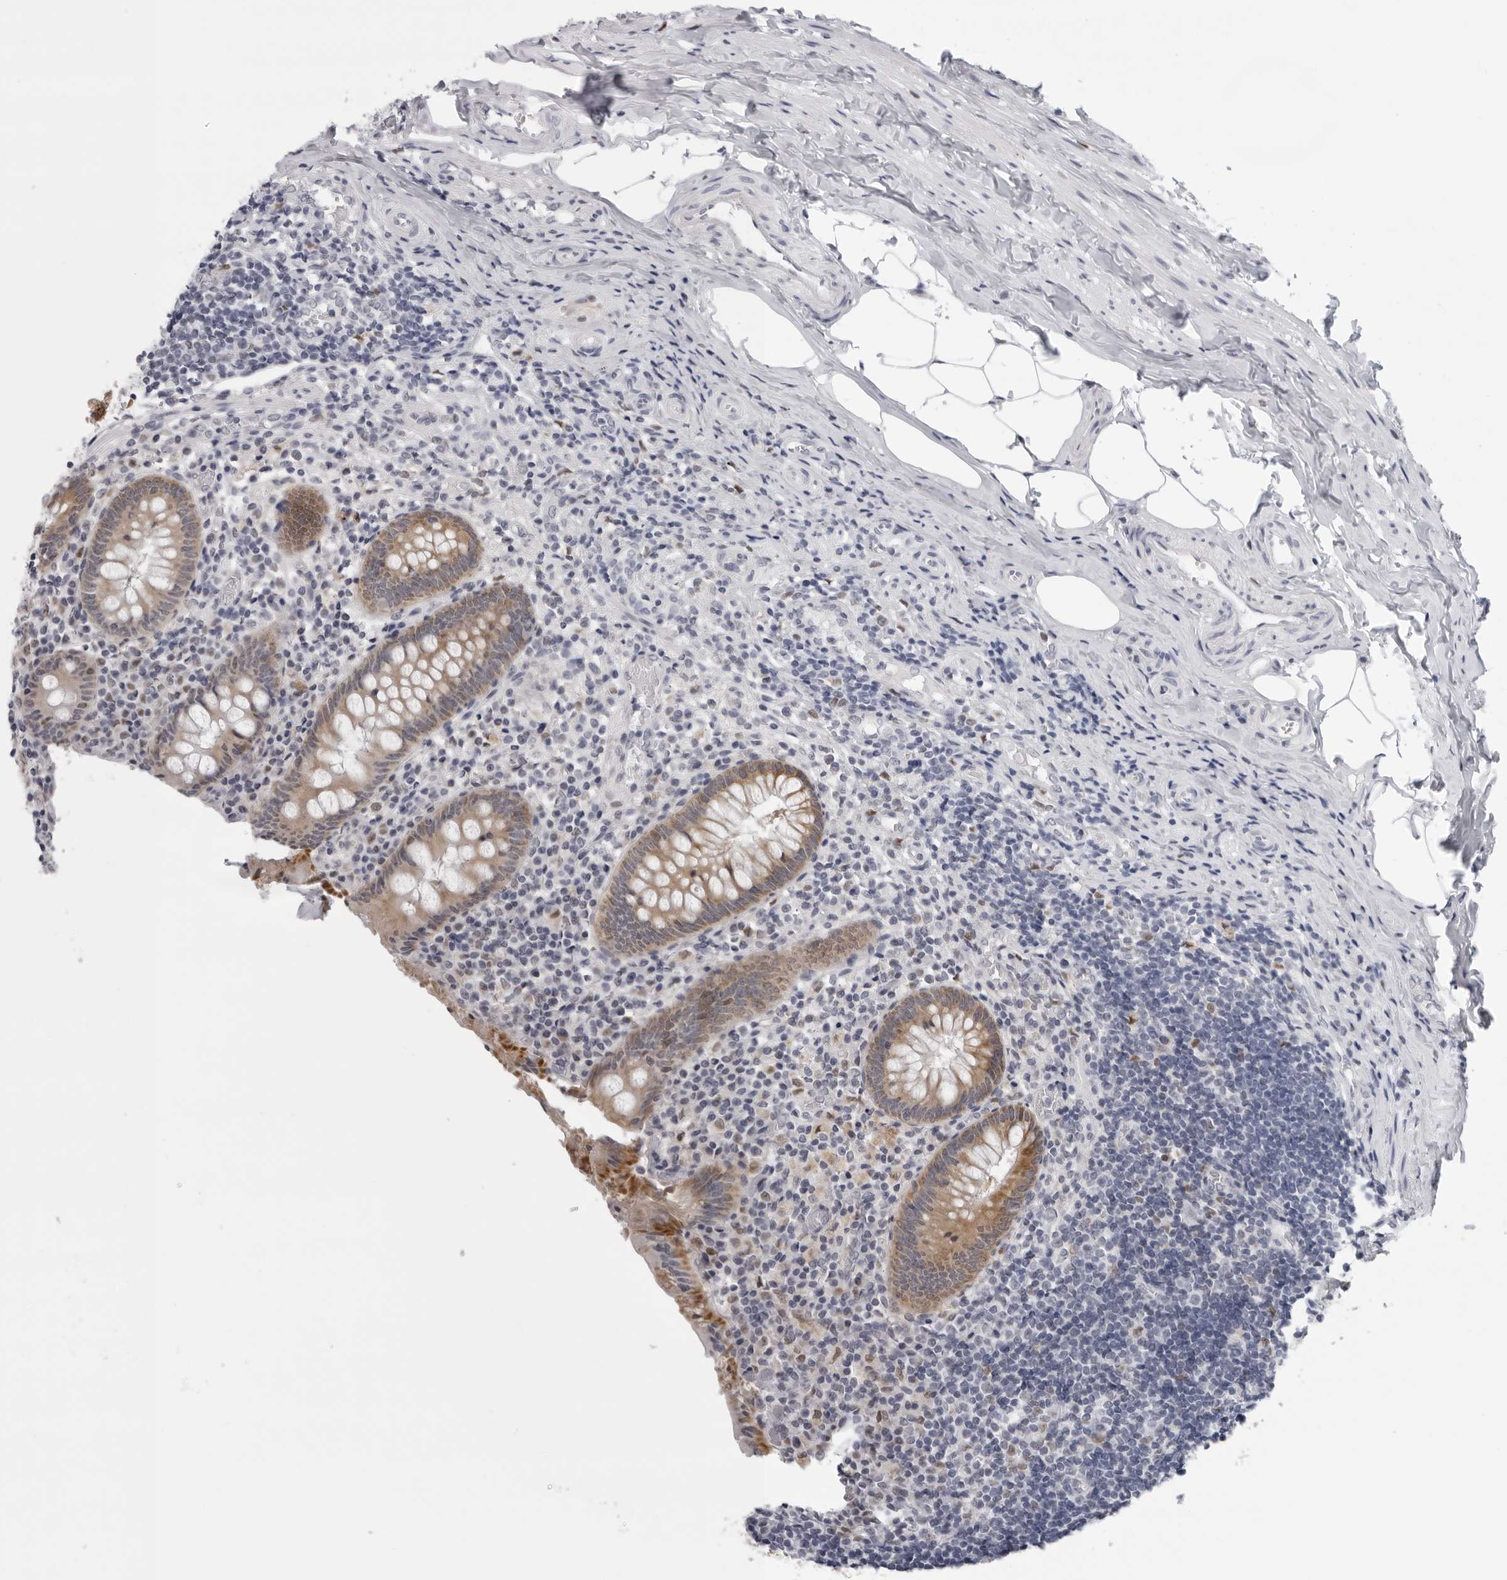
{"staining": {"intensity": "moderate", "quantity": ">75%", "location": "cytoplasmic/membranous"}, "tissue": "appendix", "cell_type": "Glandular cells", "image_type": "normal", "snomed": [{"axis": "morphology", "description": "Normal tissue, NOS"}, {"axis": "topography", "description": "Appendix"}], "caption": "Immunohistochemical staining of unremarkable appendix displays >75% levels of moderate cytoplasmic/membranous protein positivity in about >75% of glandular cells.", "gene": "CPT2", "patient": {"sex": "female", "age": 17}}